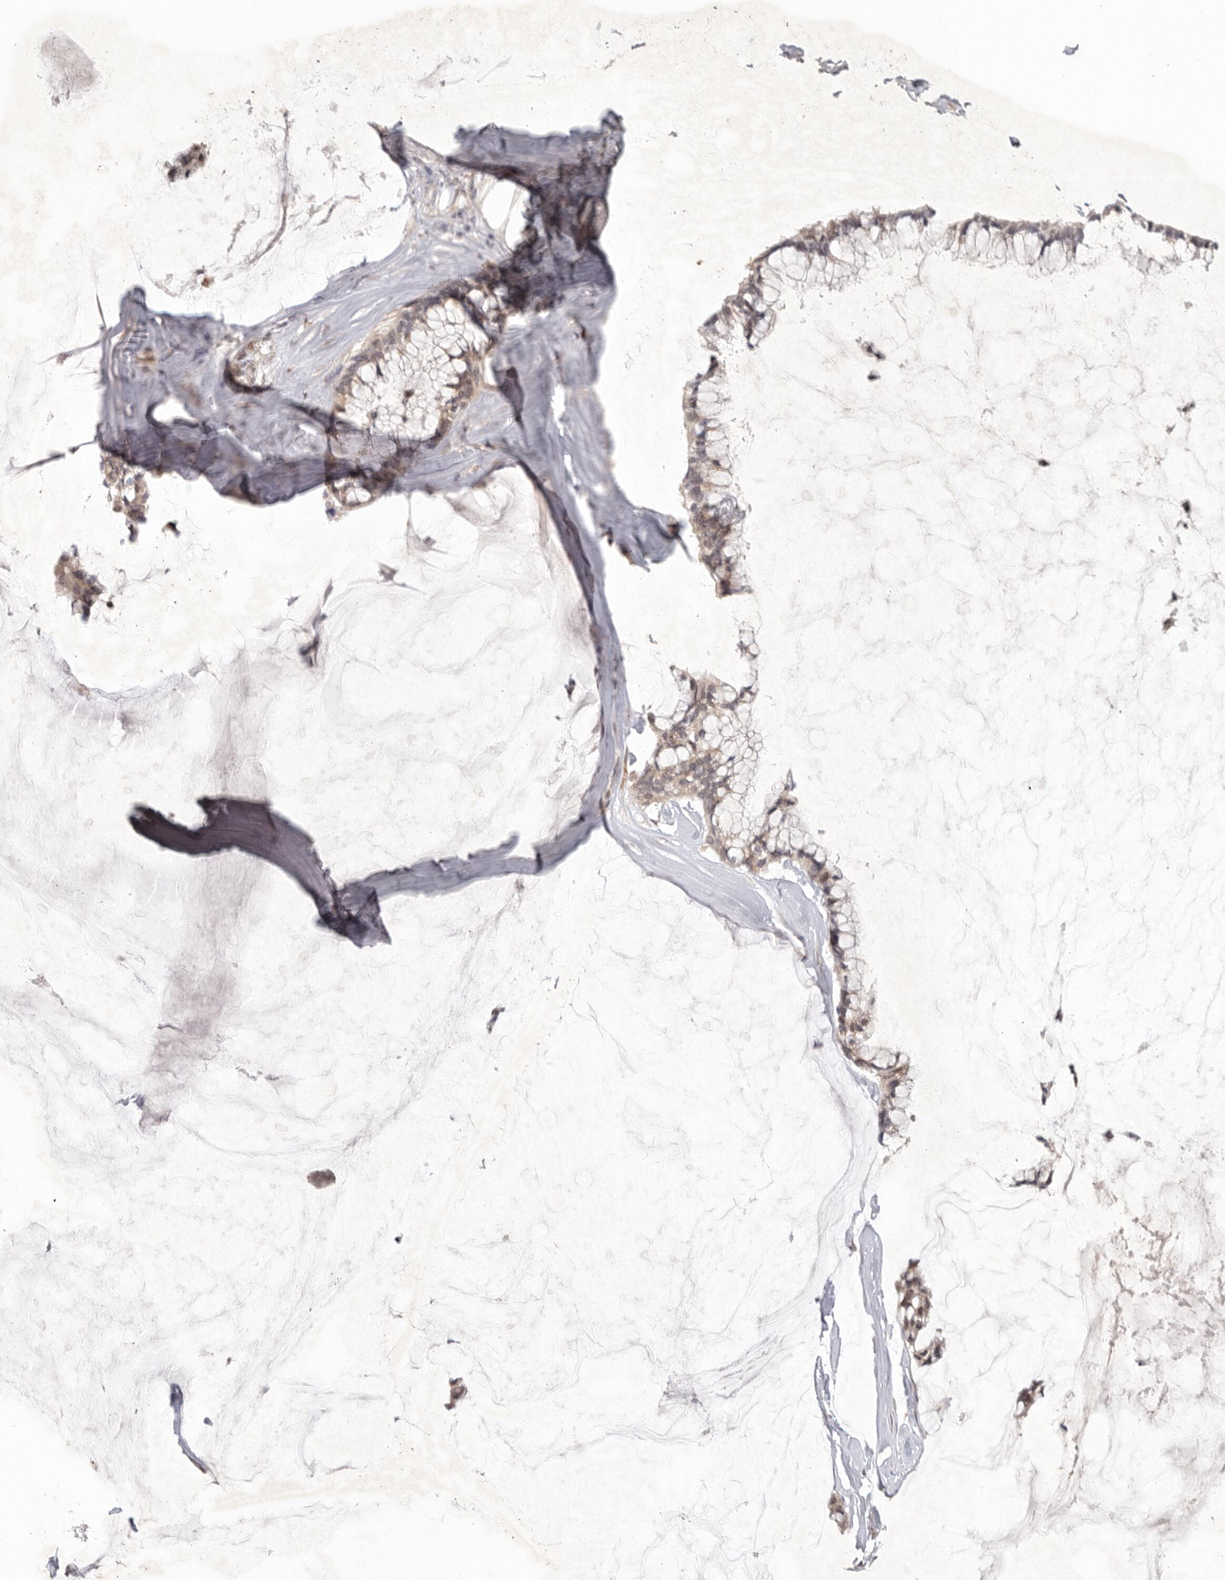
{"staining": {"intensity": "weak", "quantity": ">75%", "location": "cytoplasmic/membranous"}, "tissue": "ovarian cancer", "cell_type": "Tumor cells", "image_type": "cancer", "snomed": [{"axis": "morphology", "description": "Cystadenocarcinoma, mucinous, NOS"}, {"axis": "topography", "description": "Ovary"}], "caption": "This is a photomicrograph of immunohistochemistry staining of ovarian cancer, which shows weak staining in the cytoplasmic/membranous of tumor cells.", "gene": "LRRC75A", "patient": {"sex": "female", "age": 39}}